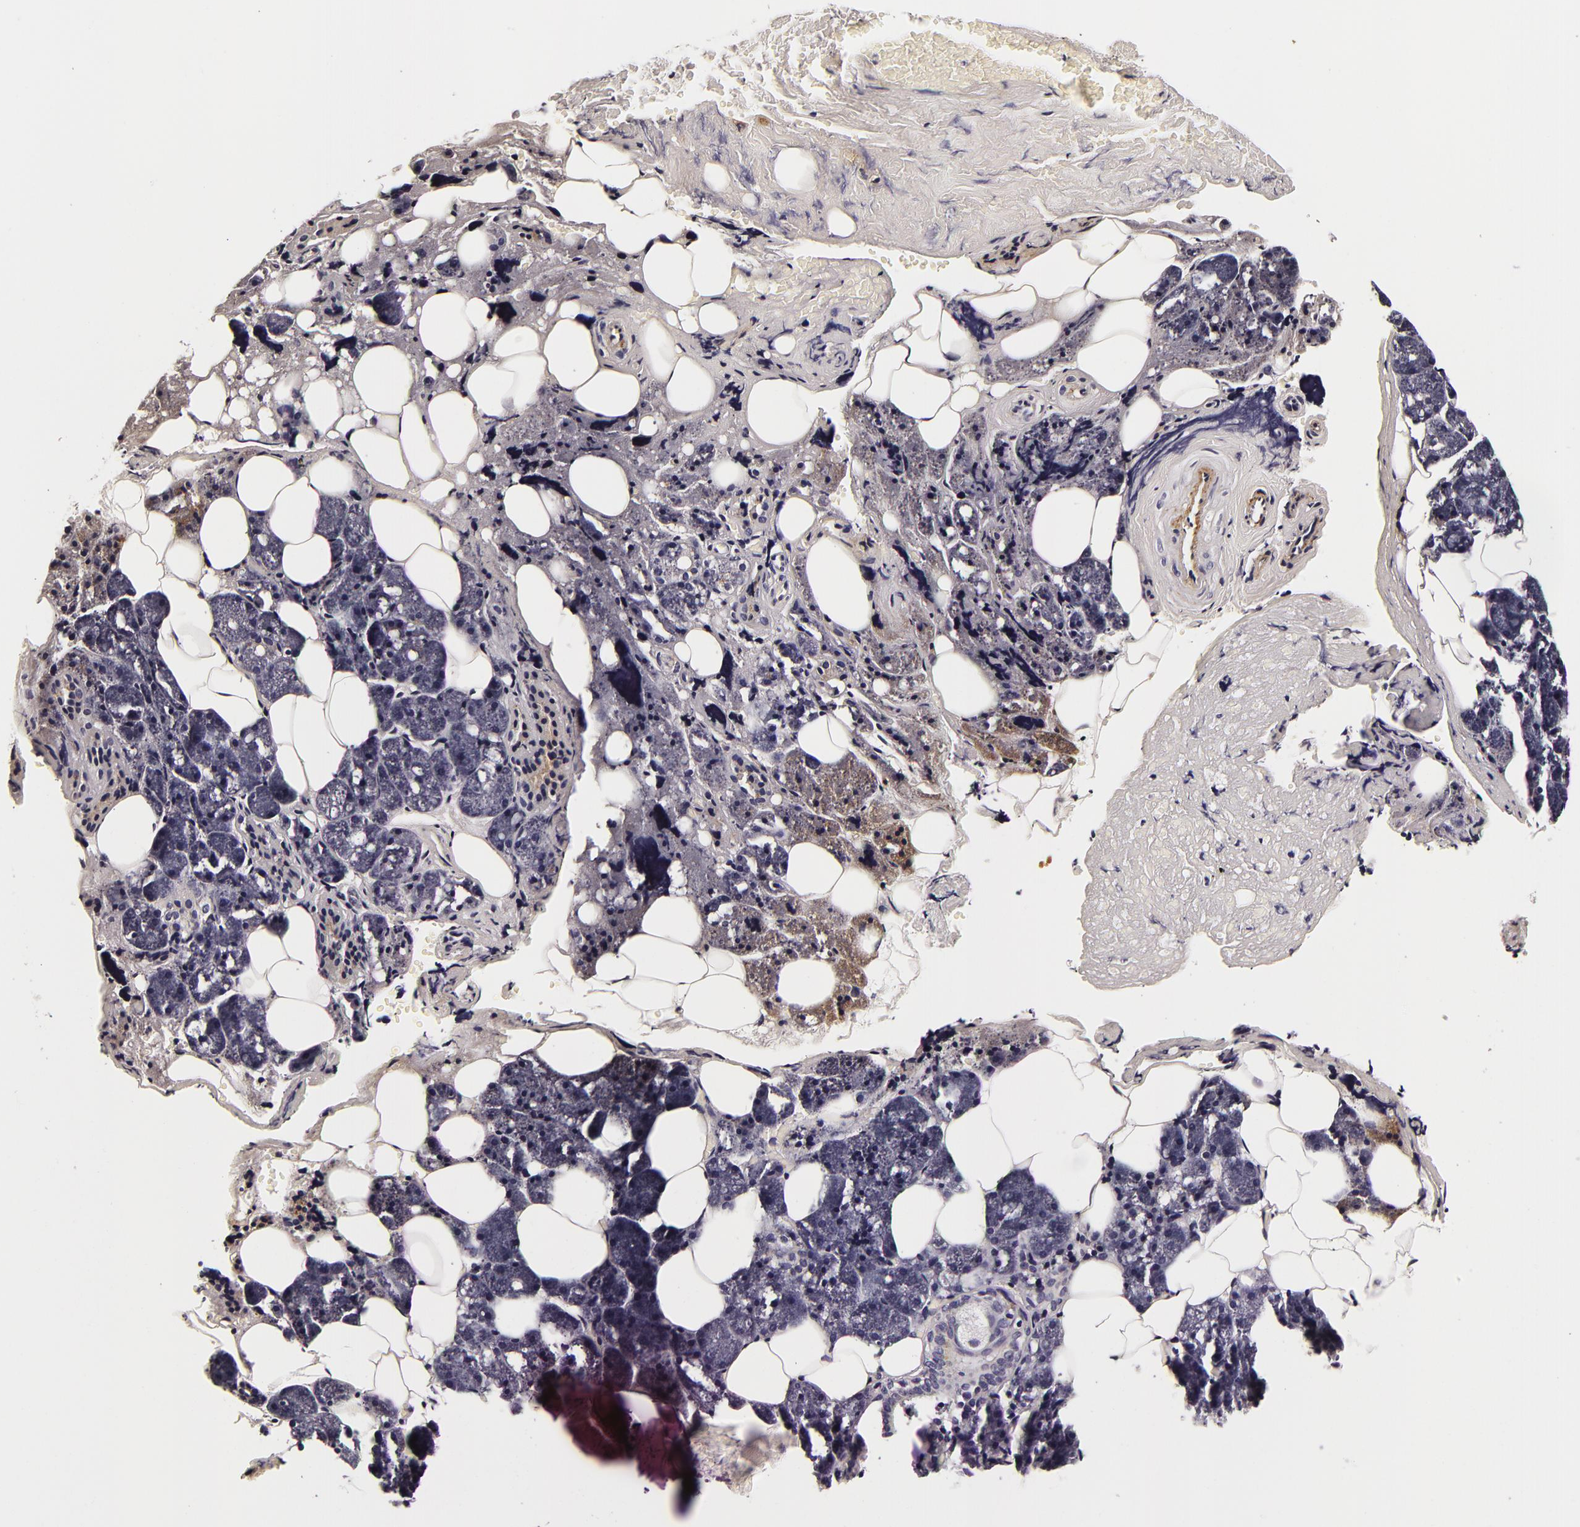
{"staining": {"intensity": "negative", "quantity": "none", "location": "none"}, "tissue": "salivary gland", "cell_type": "Glandular cells", "image_type": "normal", "snomed": [{"axis": "morphology", "description": "Normal tissue, NOS"}, {"axis": "topography", "description": "Salivary gland"}], "caption": "Immunohistochemical staining of normal salivary gland demonstrates no significant expression in glandular cells.", "gene": "LGALS3BP", "patient": {"sex": "female", "age": 55}}